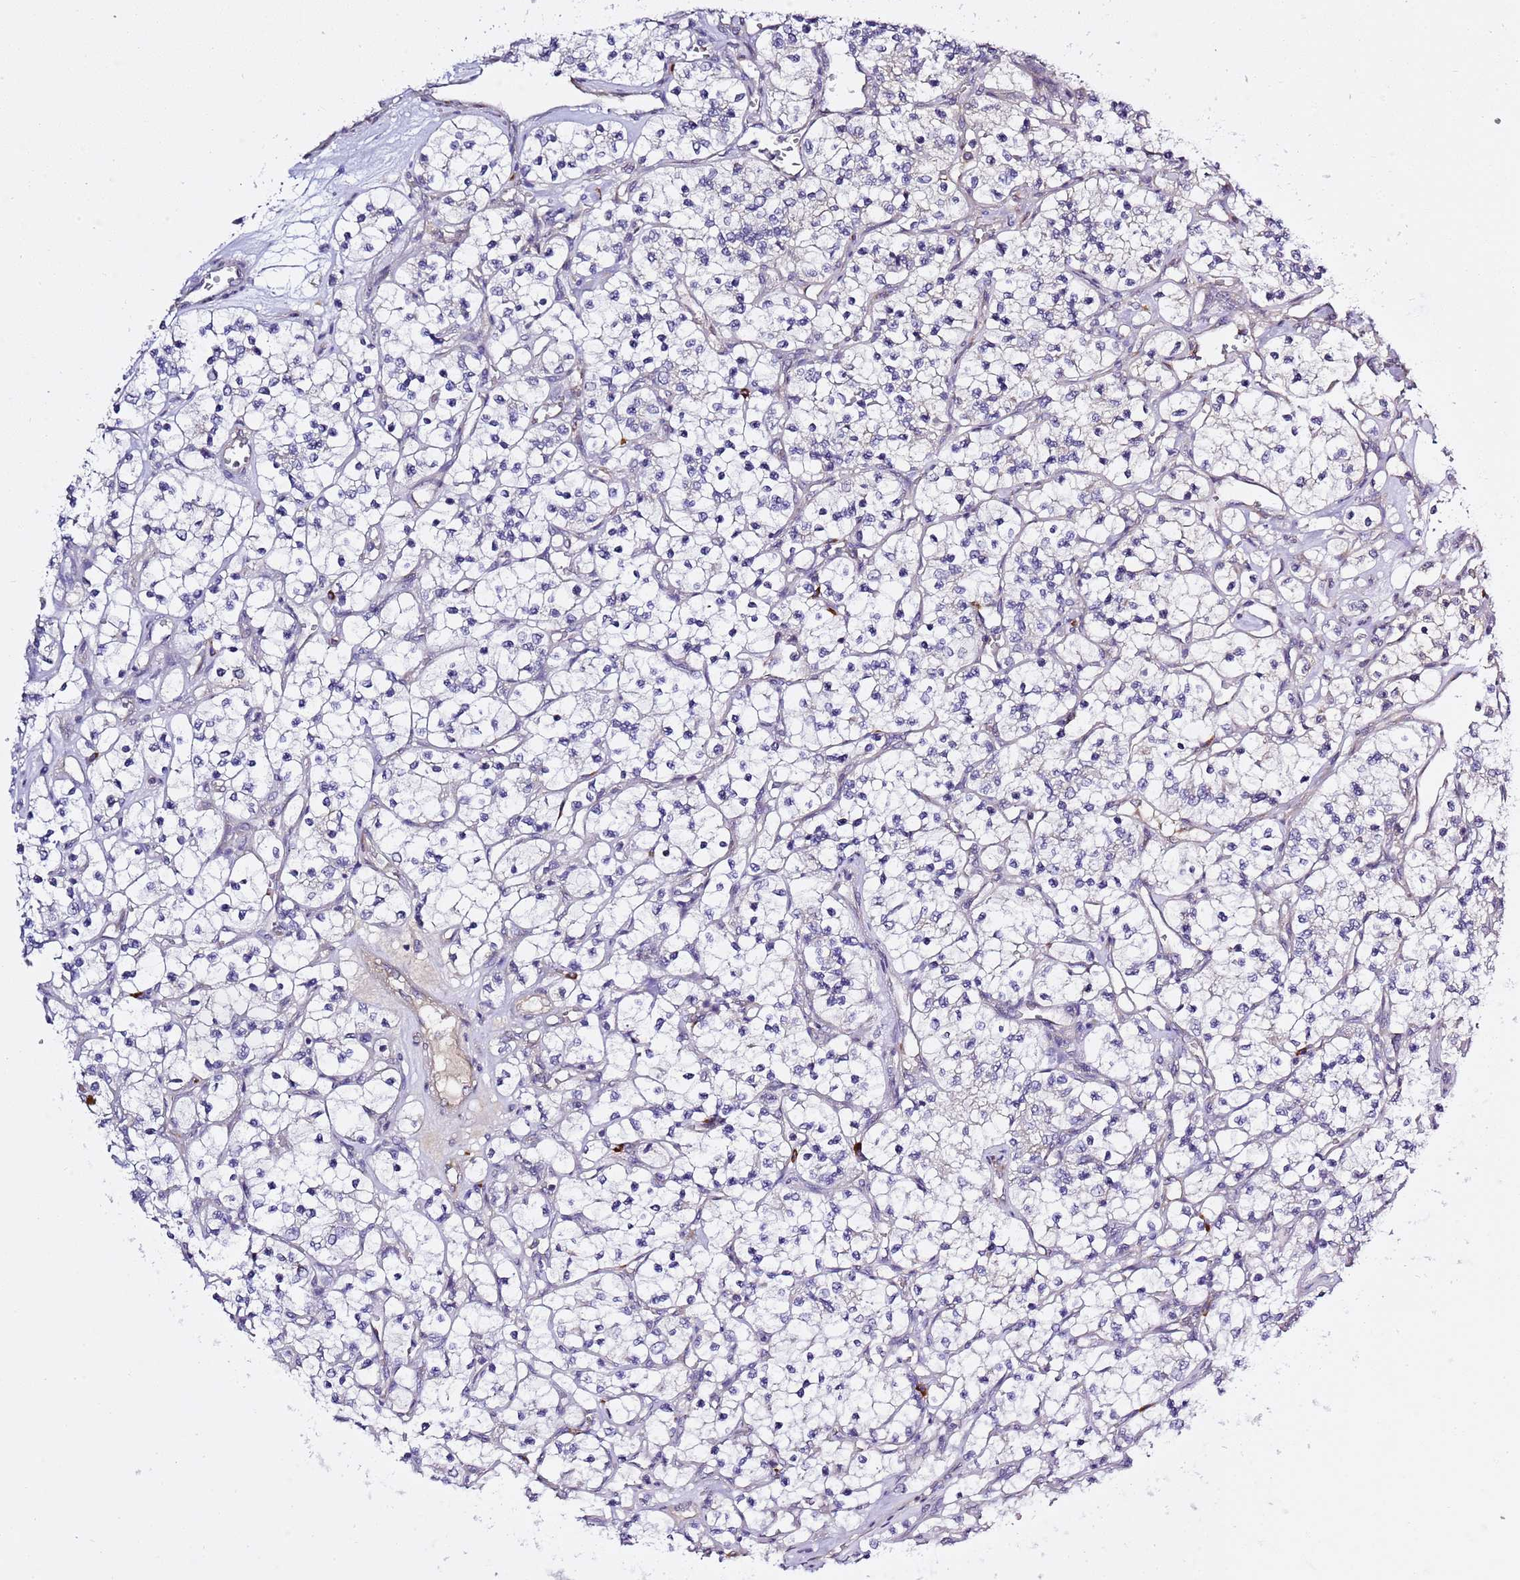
{"staining": {"intensity": "negative", "quantity": "none", "location": "none"}, "tissue": "renal cancer", "cell_type": "Tumor cells", "image_type": "cancer", "snomed": [{"axis": "morphology", "description": "Adenocarcinoma, NOS"}, {"axis": "topography", "description": "Kidney"}], "caption": "A high-resolution histopathology image shows IHC staining of renal adenocarcinoma, which shows no significant expression in tumor cells. Brightfield microscopy of immunohistochemistry (IHC) stained with DAB (3,3'-diaminobenzidine) (brown) and hematoxylin (blue), captured at high magnification.", "gene": "RFK", "patient": {"sex": "female", "age": 69}}